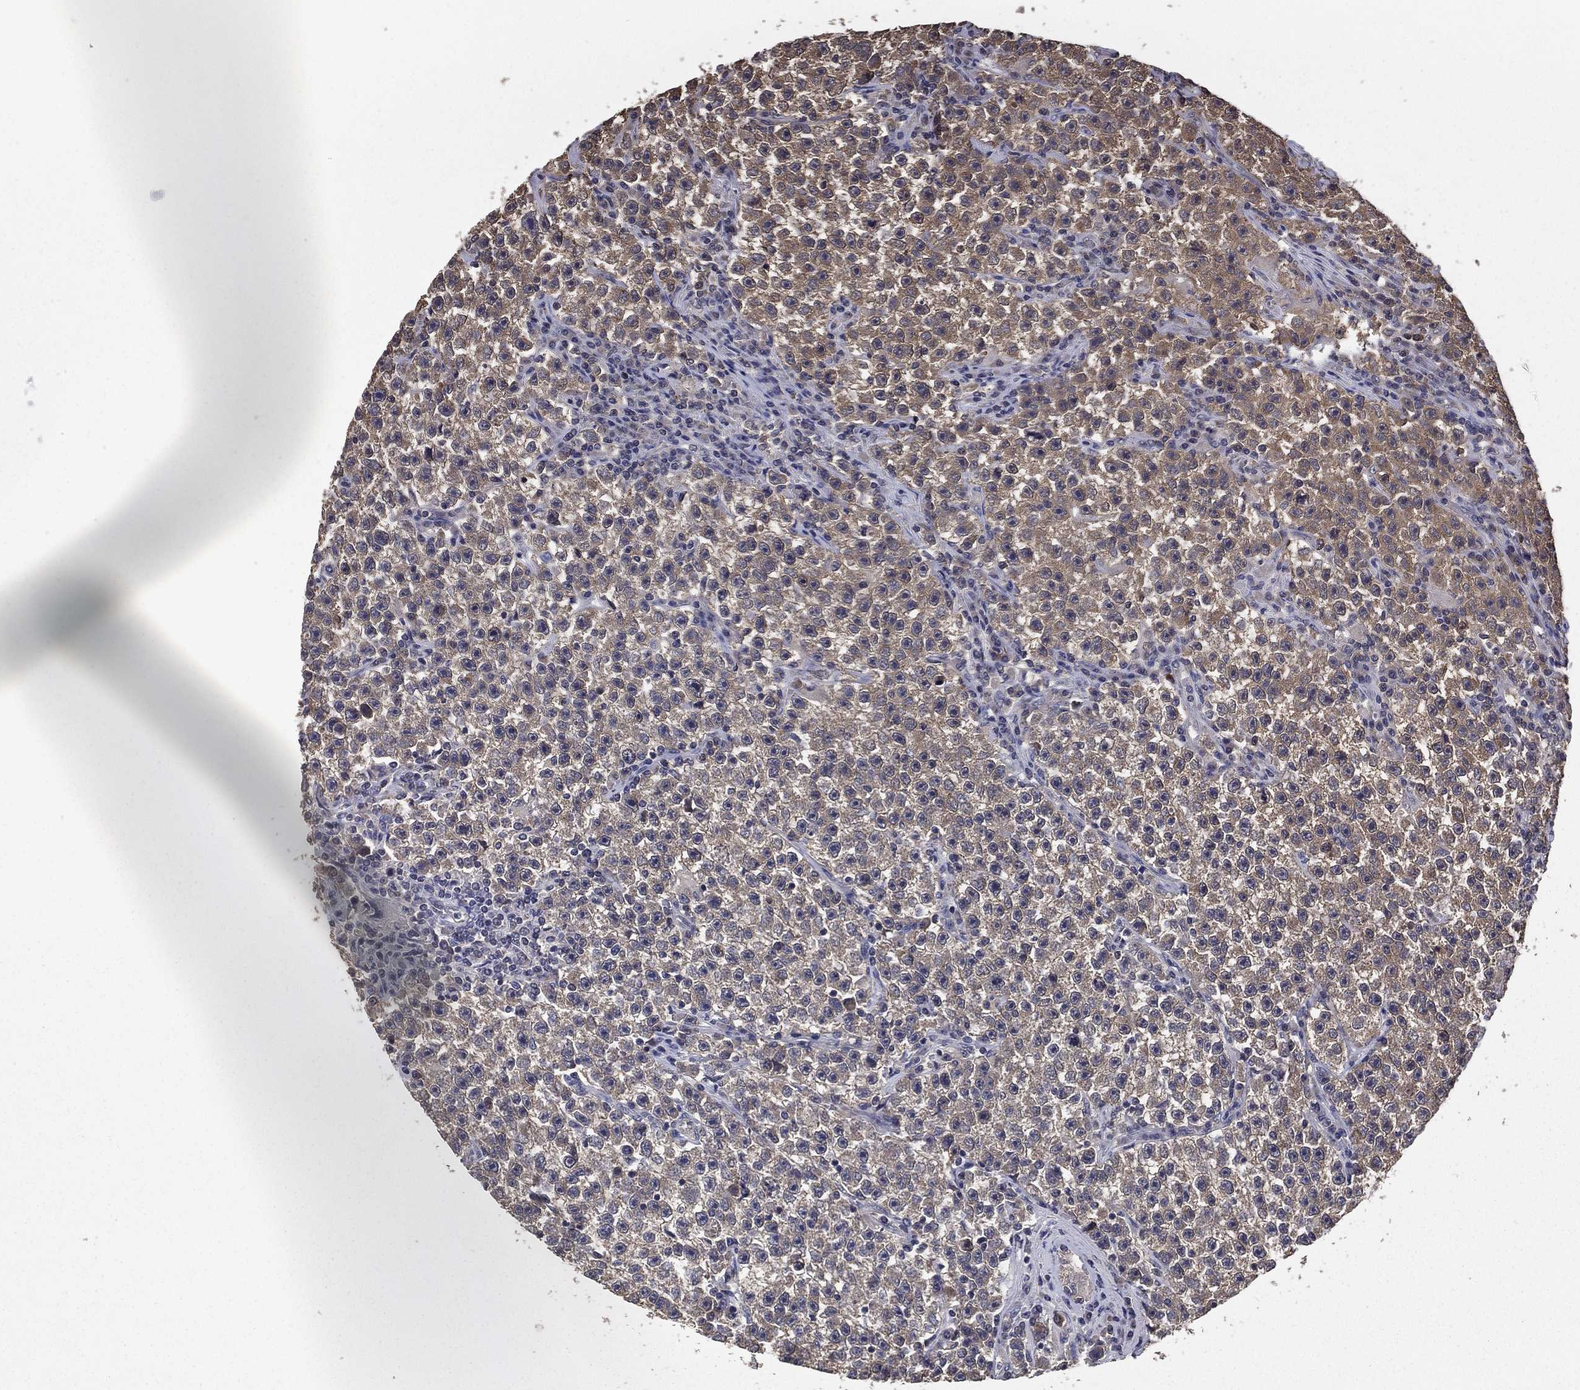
{"staining": {"intensity": "moderate", "quantity": ">75%", "location": "cytoplasmic/membranous"}, "tissue": "testis cancer", "cell_type": "Tumor cells", "image_type": "cancer", "snomed": [{"axis": "morphology", "description": "Seminoma, NOS"}, {"axis": "topography", "description": "Testis"}], "caption": "A medium amount of moderate cytoplasmic/membranous expression is seen in approximately >75% of tumor cells in testis cancer tissue.", "gene": "PCNT", "patient": {"sex": "male", "age": 22}}